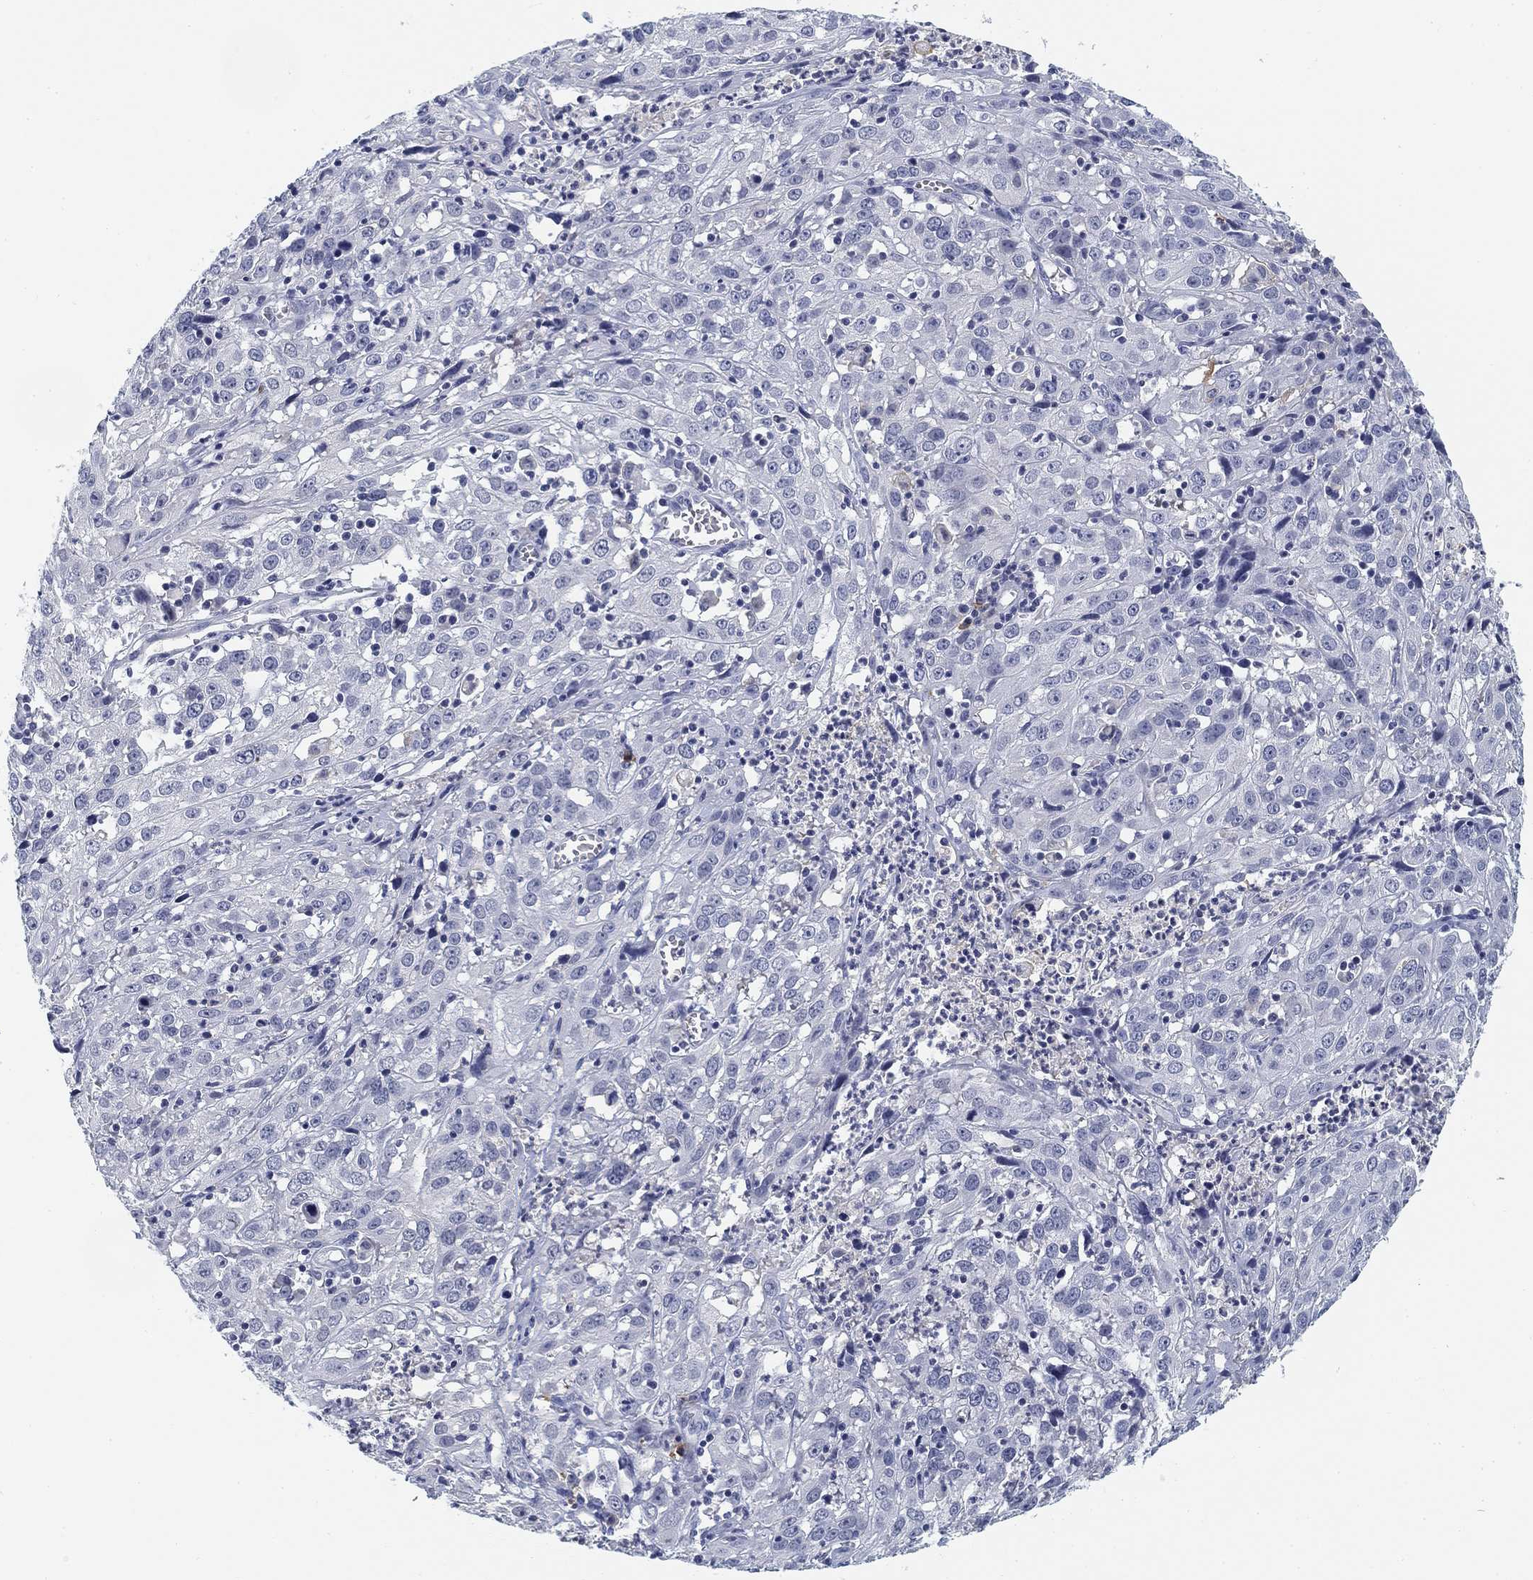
{"staining": {"intensity": "negative", "quantity": "none", "location": "none"}, "tissue": "cervical cancer", "cell_type": "Tumor cells", "image_type": "cancer", "snomed": [{"axis": "morphology", "description": "Squamous cell carcinoma, NOS"}, {"axis": "topography", "description": "Cervix"}], "caption": "Tumor cells show no significant expression in cervical squamous cell carcinoma.", "gene": "SLC2A5", "patient": {"sex": "female", "age": 32}}